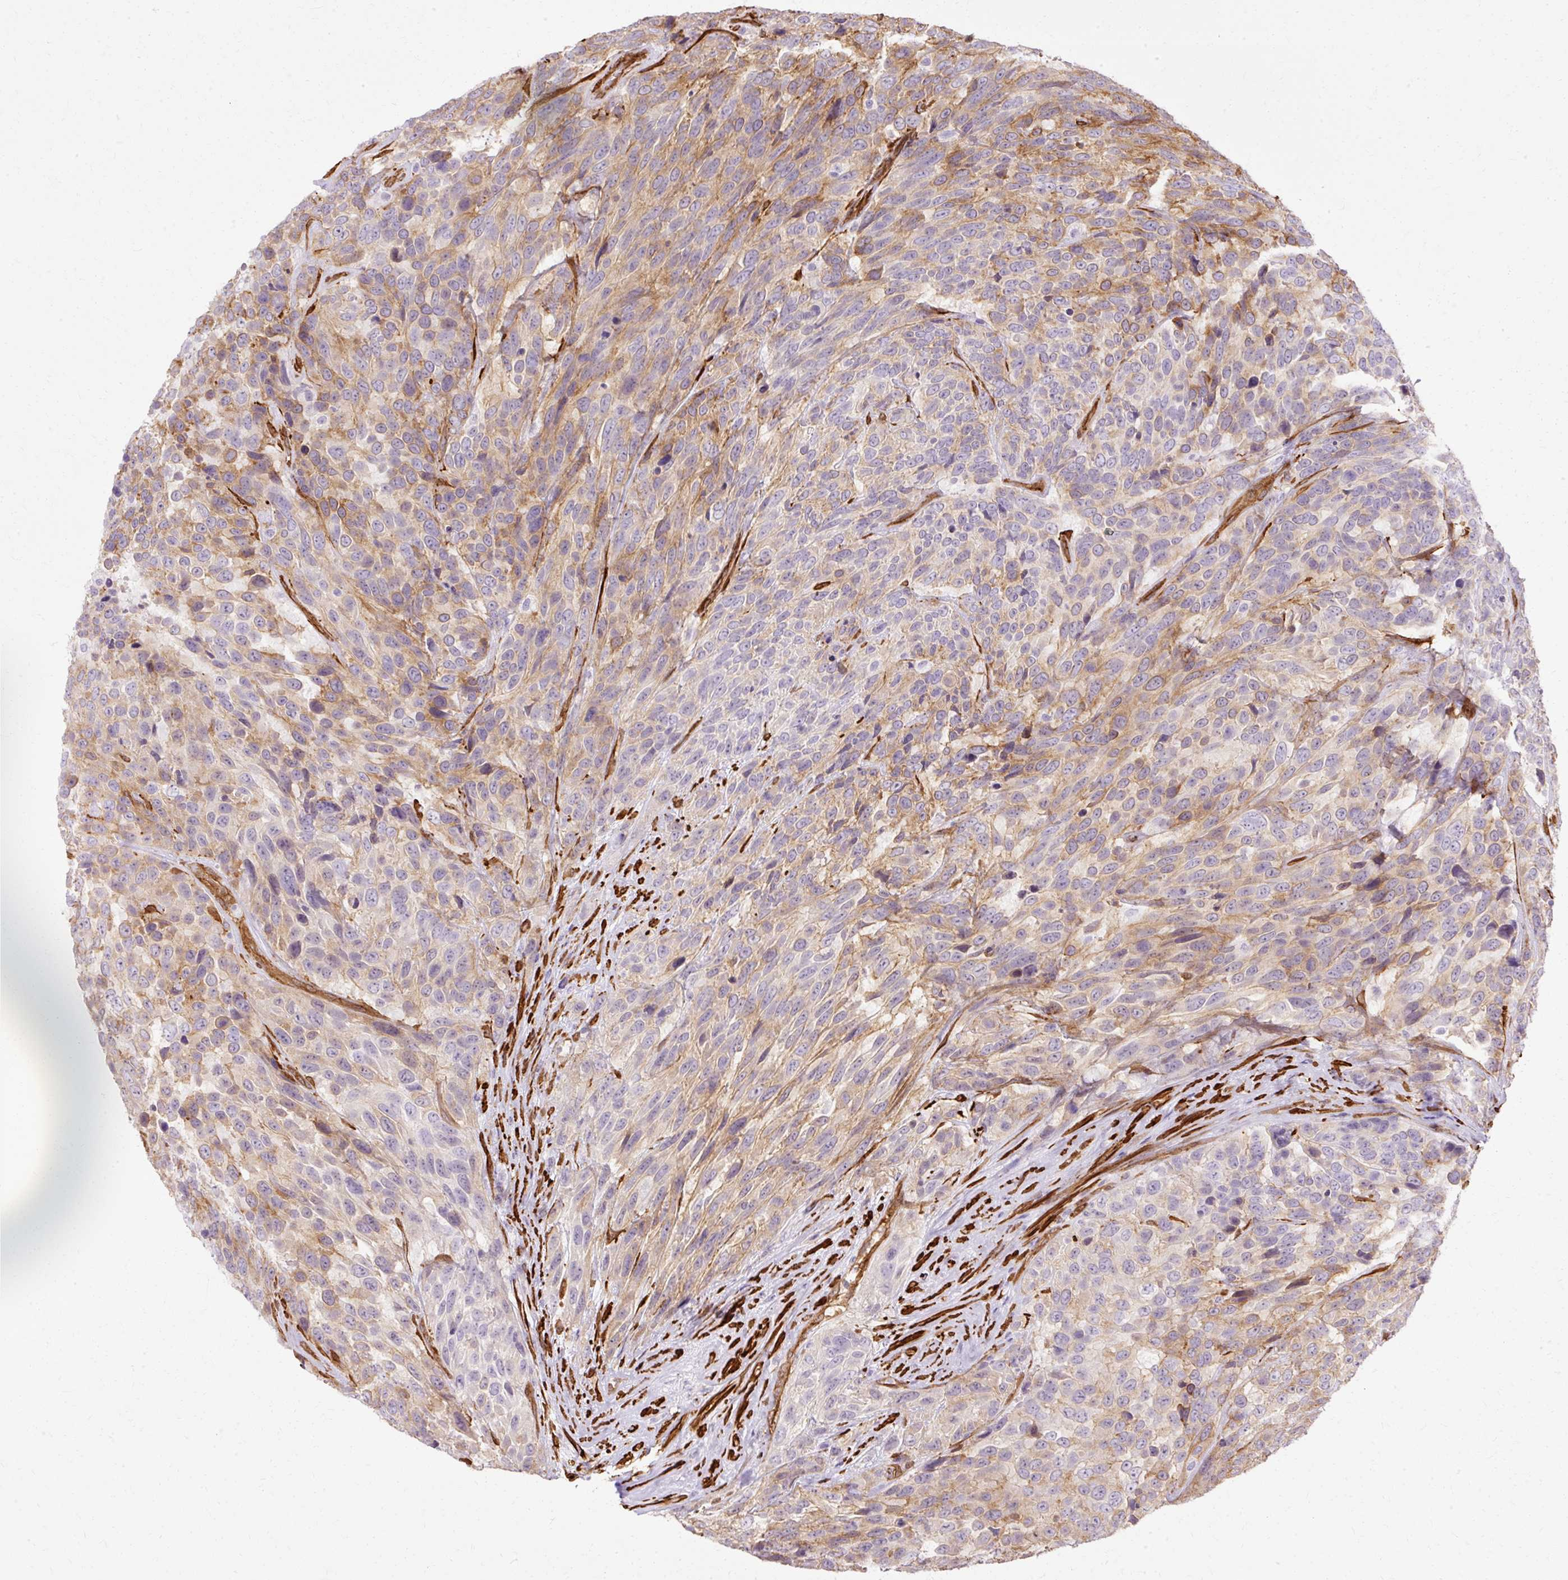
{"staining": {"intensity": "weak", "quantity": "25%-75%", "location": "cytoplasmic/membranous"}, "tissue": "urothelial cancer", "cell_type": "Tumor cells", "image_type": "cancer", "snomed": [{"axis": "morphology", "description": "Urothelial carcinoma, High grade"}, {"axis": "topography", "description": "Urinary bladder"}], "caption": "There is low levels of weak cytoplasmic/membranous staining in tumor cells of urothelial cancer, as demonstrated by immunohistochemical staining (brown color).", "gene": "CNN3", "patient": {"sex": "female", "age": 70}}